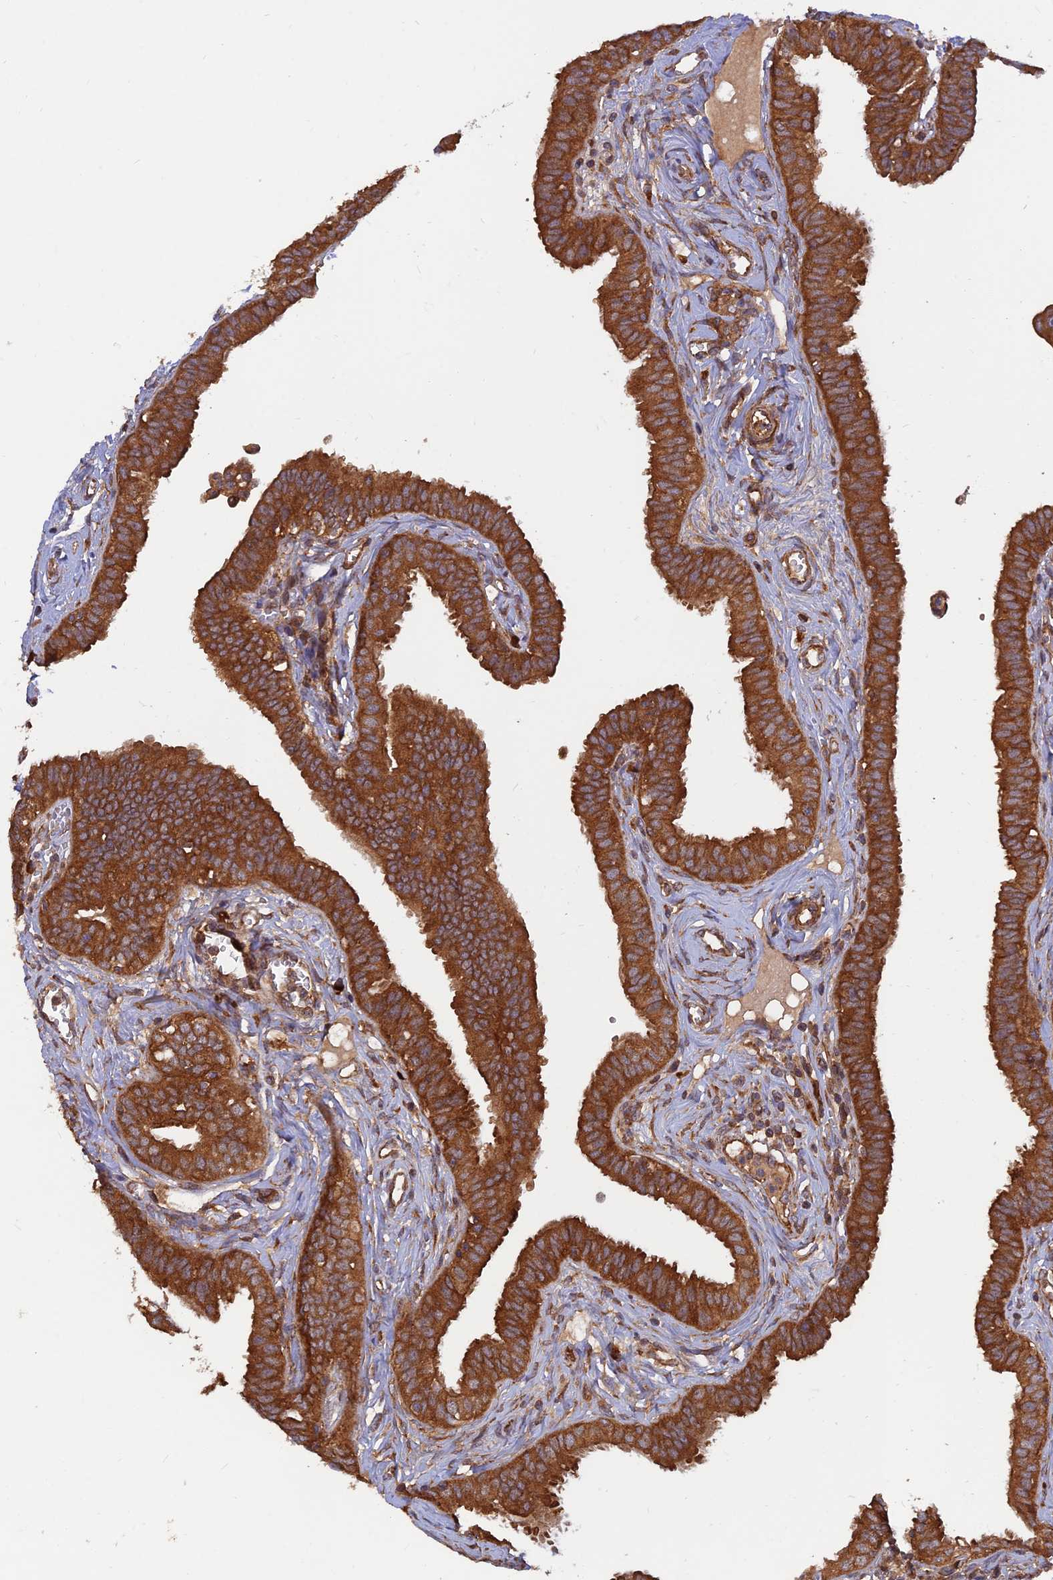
{"staining": {"intensity": "strong", "quantity": ">75%", "location": "cytoplasmic/membranous"}, "tissue": "fallopian tube", "cell_type": "Glandular cells", "image_type": "normal", "snomed": [{"axis": "morphology", "description": "Normal tissue, NOS"}, {"axis": "morphology", "description": "Carcinoma, NOS"}, {"axis": "topography", "description": "Fallopian tube"}, {"axis": "topography", "description": "Ovary"}], "caption": "Immunohistochemistry photomicrograph of normal fallopian tube stained for a protein (brown), which exhibits high levels of strong cytoplasmic/membranous staining in approximately >75% of glandular cells.", "gene": "RELCH", "patient": {"sex": "female", "age": 59}}